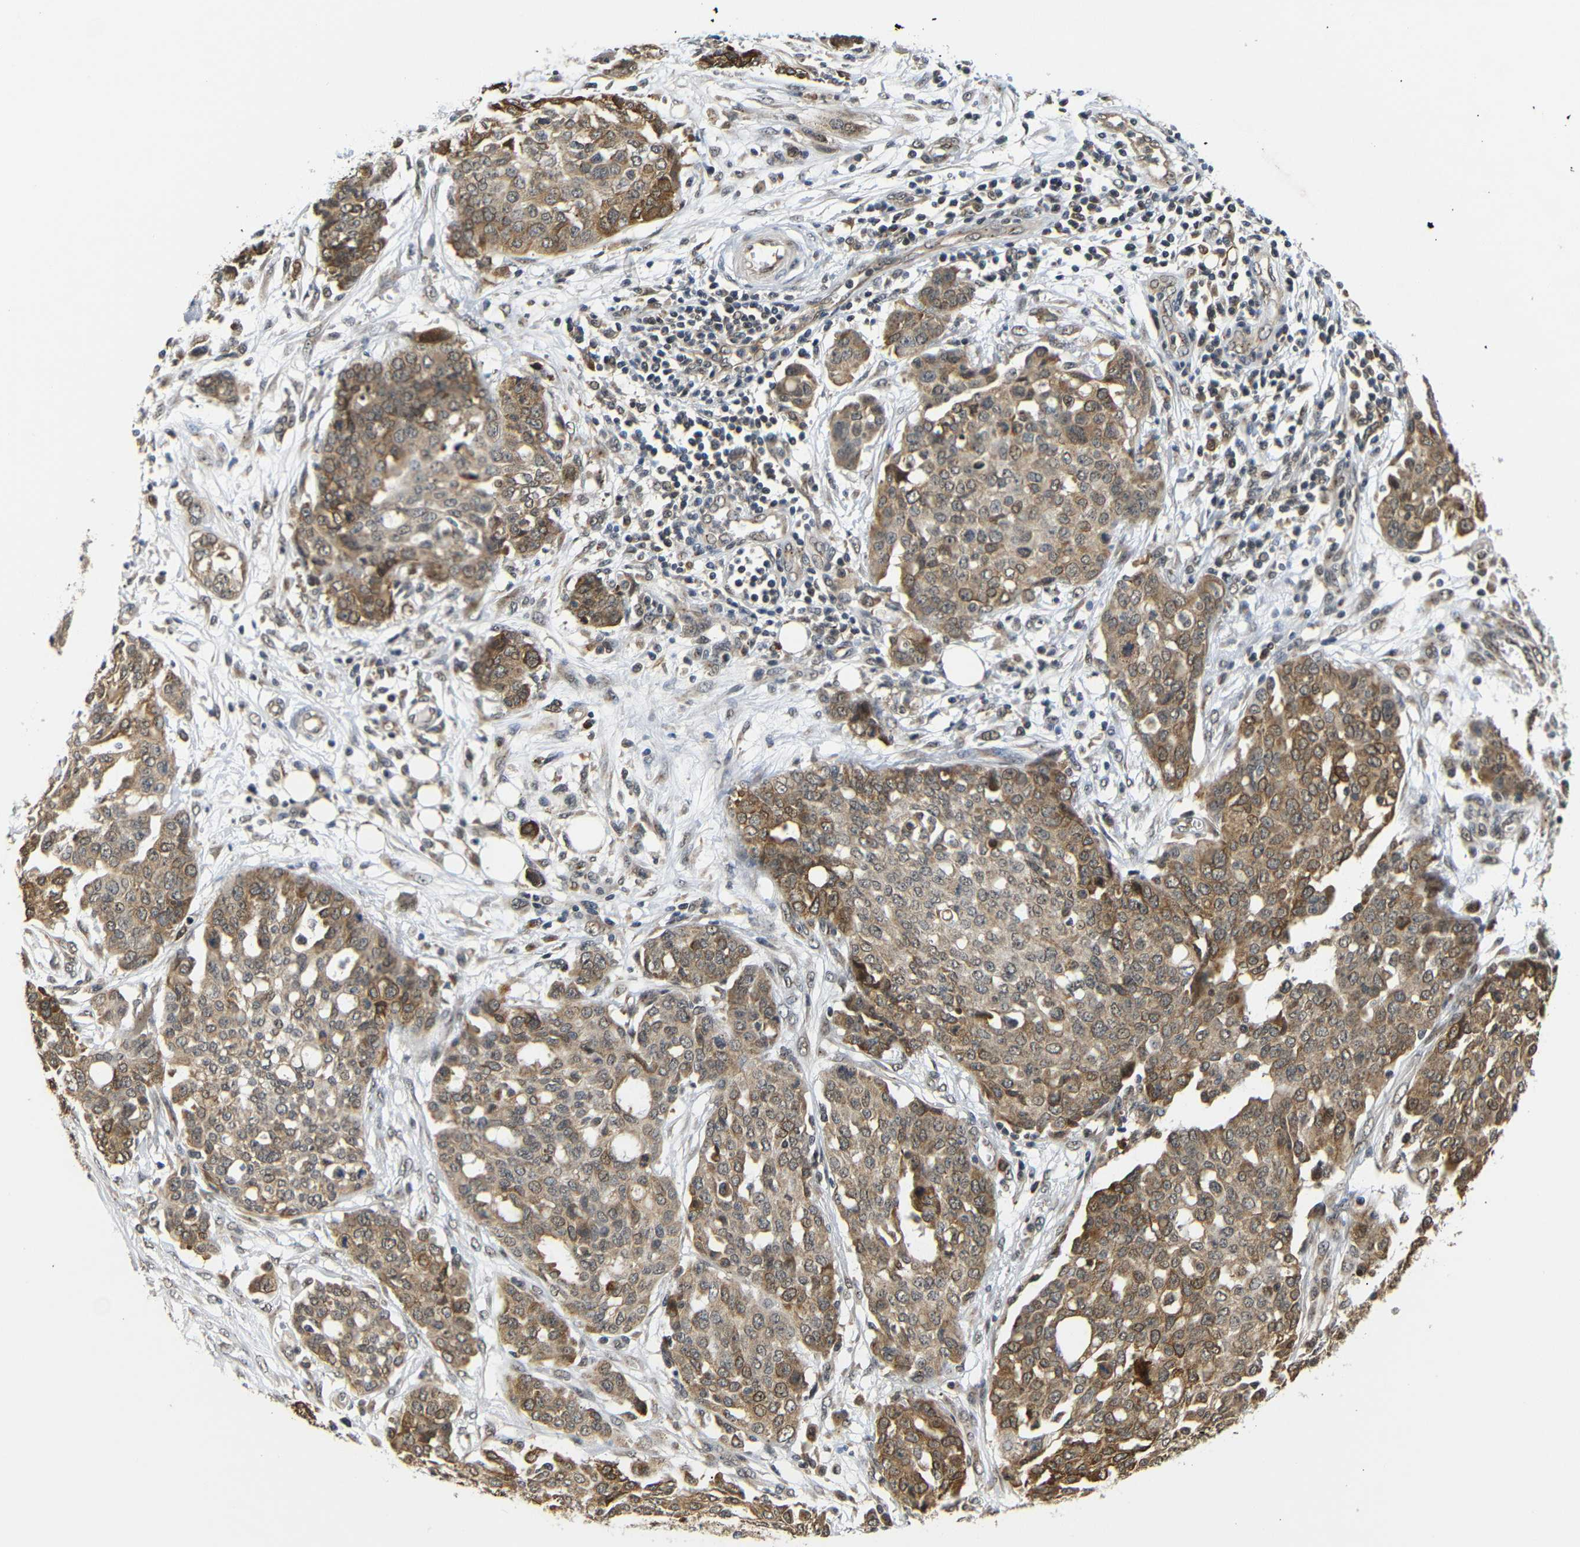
{"staining": {"intensity": "moderate", "quantity": ">75%", "location": "cytoplasmic/membranous,nuclear"}, "tissue": "ovarian cancer", "cell_type": "Tumor cells", "image_type": "cancer", "snomed": [{"axis": "morphology", "description": "Cystadenocarcinoma, serous, NOS"}, {"axis": "topography", "description": "Soft tissue"}, {"axis": "topography", "description": "Ovary"}], "caption": "Protein expression analysis of human ovarian serous cystadenocarcinoma reveals moderate cytoplasmic/membranous and nuclear expression in about >75% of tumor cells. Nuclei are stained in blue.", "gene": "GJA5", "patient": {"sex": "female", "age": 57}}